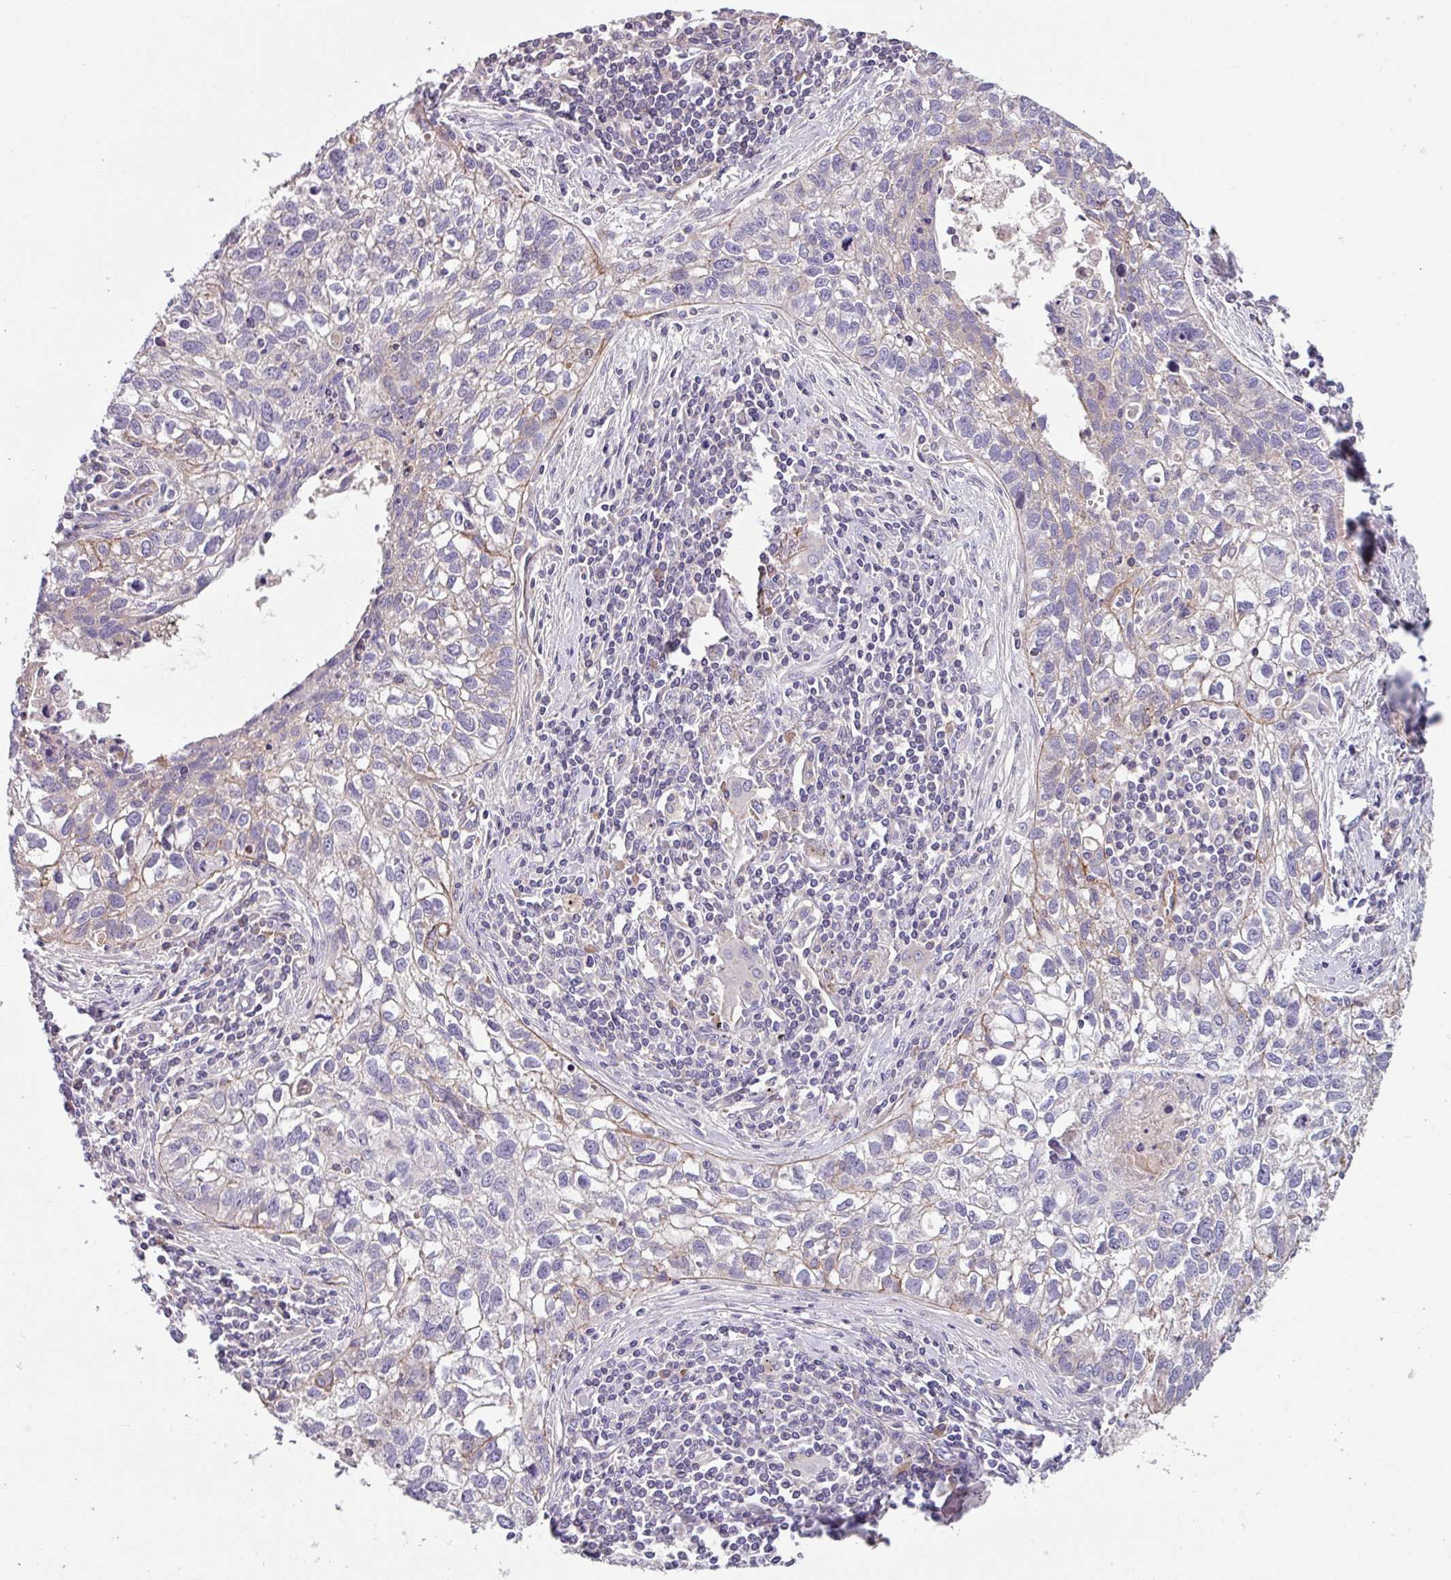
{"staining": {"intensity": "negative", "quantity": "none", "location": "none"}, "tissue": "lung cancer", "cell_type": "Tumor cells", "image_type": "cancer", "snomed": [{"axis": "morphology", "description": "Squamous cell carcinoma, NOS"}, {"axis": "topography", "description": "Lung"}], "caption": "DAB immunohistochemical staining of squamous cell carcinoma (lung) reveals no significant positivity in tumor cells. (DAB (3,3'-diaminobenzidine) IHC with hematoxylin counter stain).", "gene": "TMEM132A", "patient": {"sex": "male", "age": 74}}